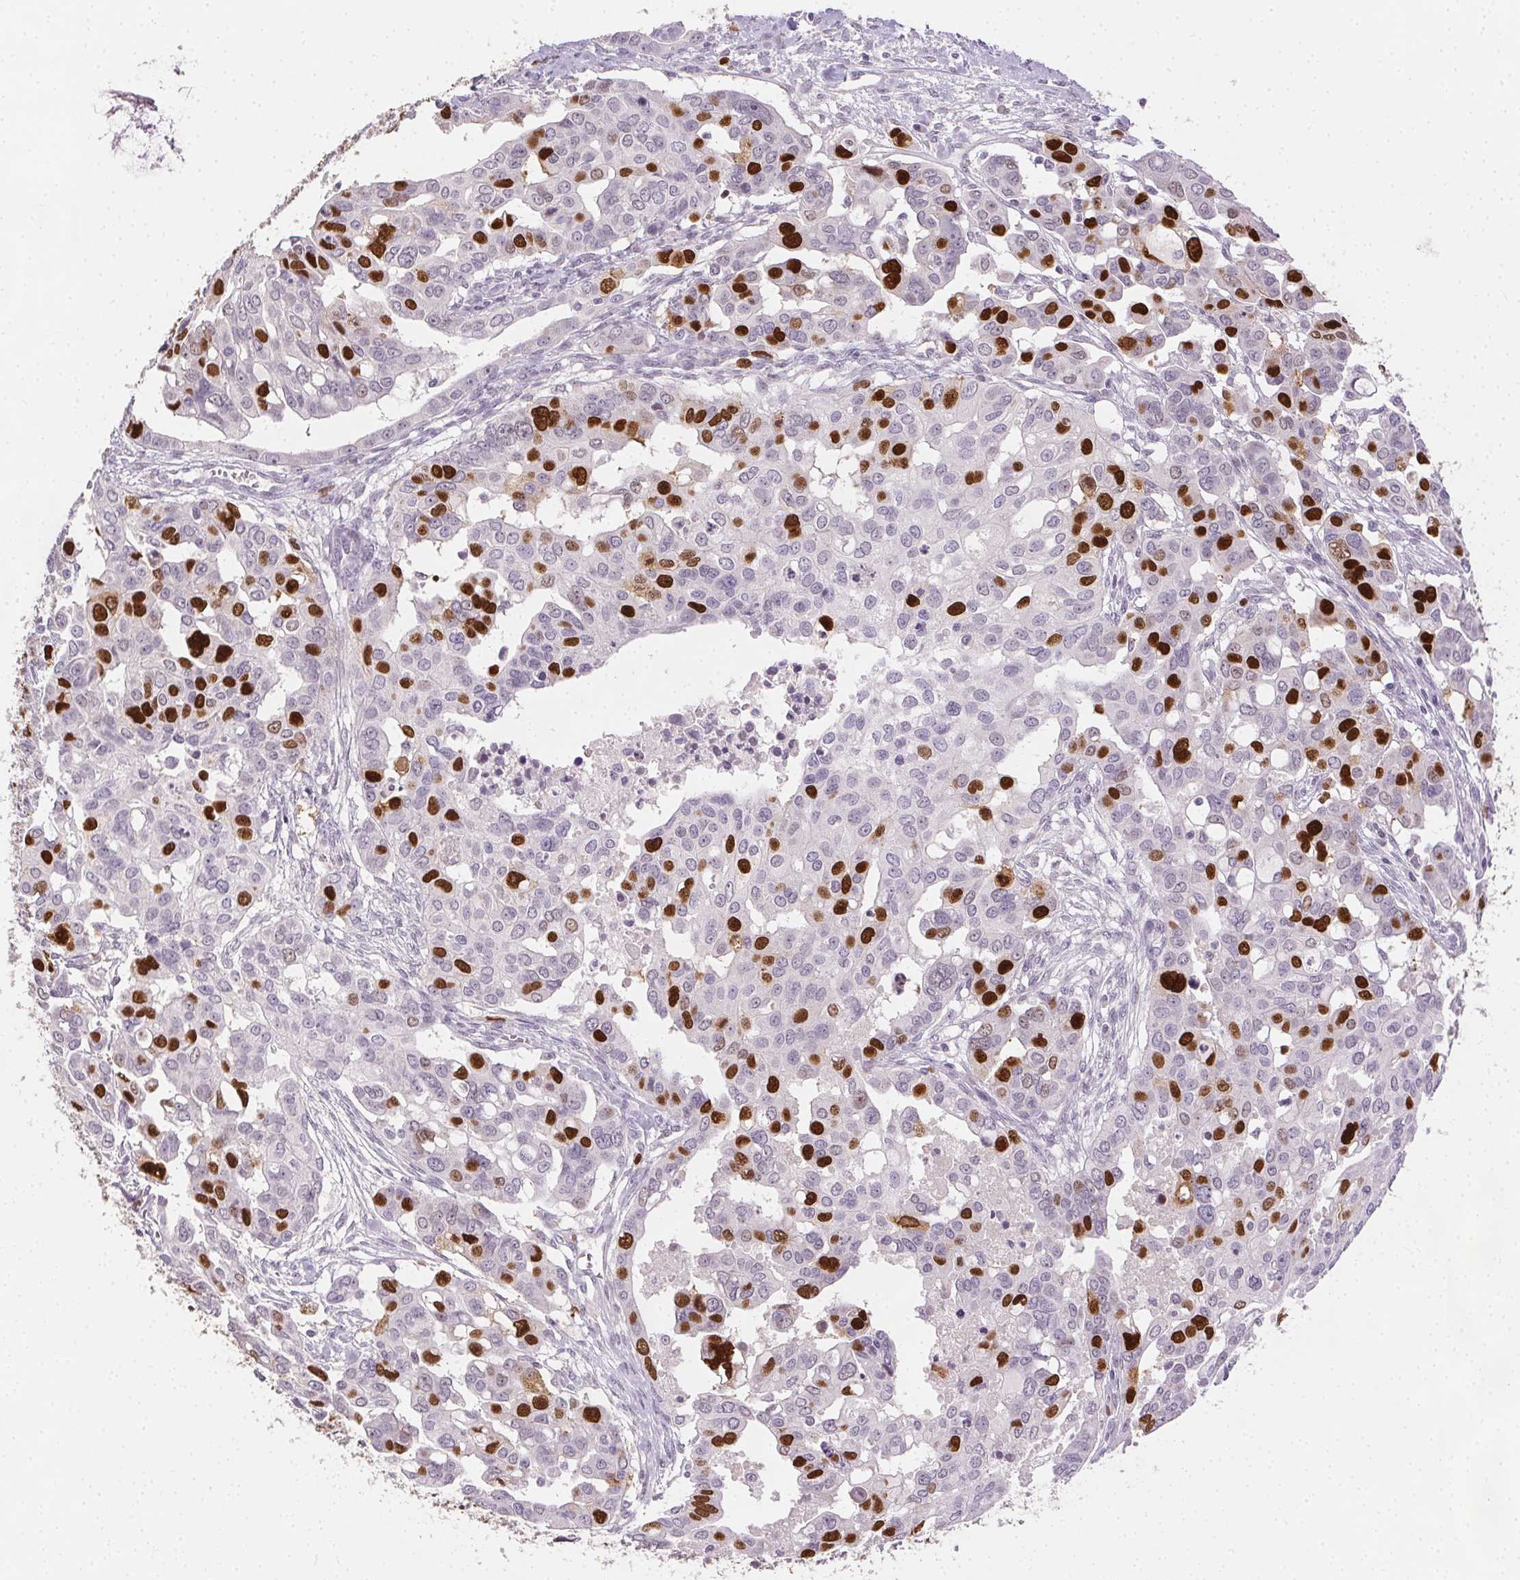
{"staining": {"intensity": "strong", "quantity": "25%-75%", "location": "nuclear"}, "tissue": "ovarian cancer", "cell_type": "Tumor cells", "image_type": "cancer", "snomed": [{"axis": "morphology", "description": "Carcinoma, endometroid"}, {"axis": "topography", "description": "Ovary"}], "caption": "An image showing strong nuclear expression in about 25%-75% of tumor cells in ovarian cancer (endometroid carcinoma), as visualized by brown immunohistochemical staining.", "gene": "ANLN", "patient": {"sex": "female", "age": 78}}